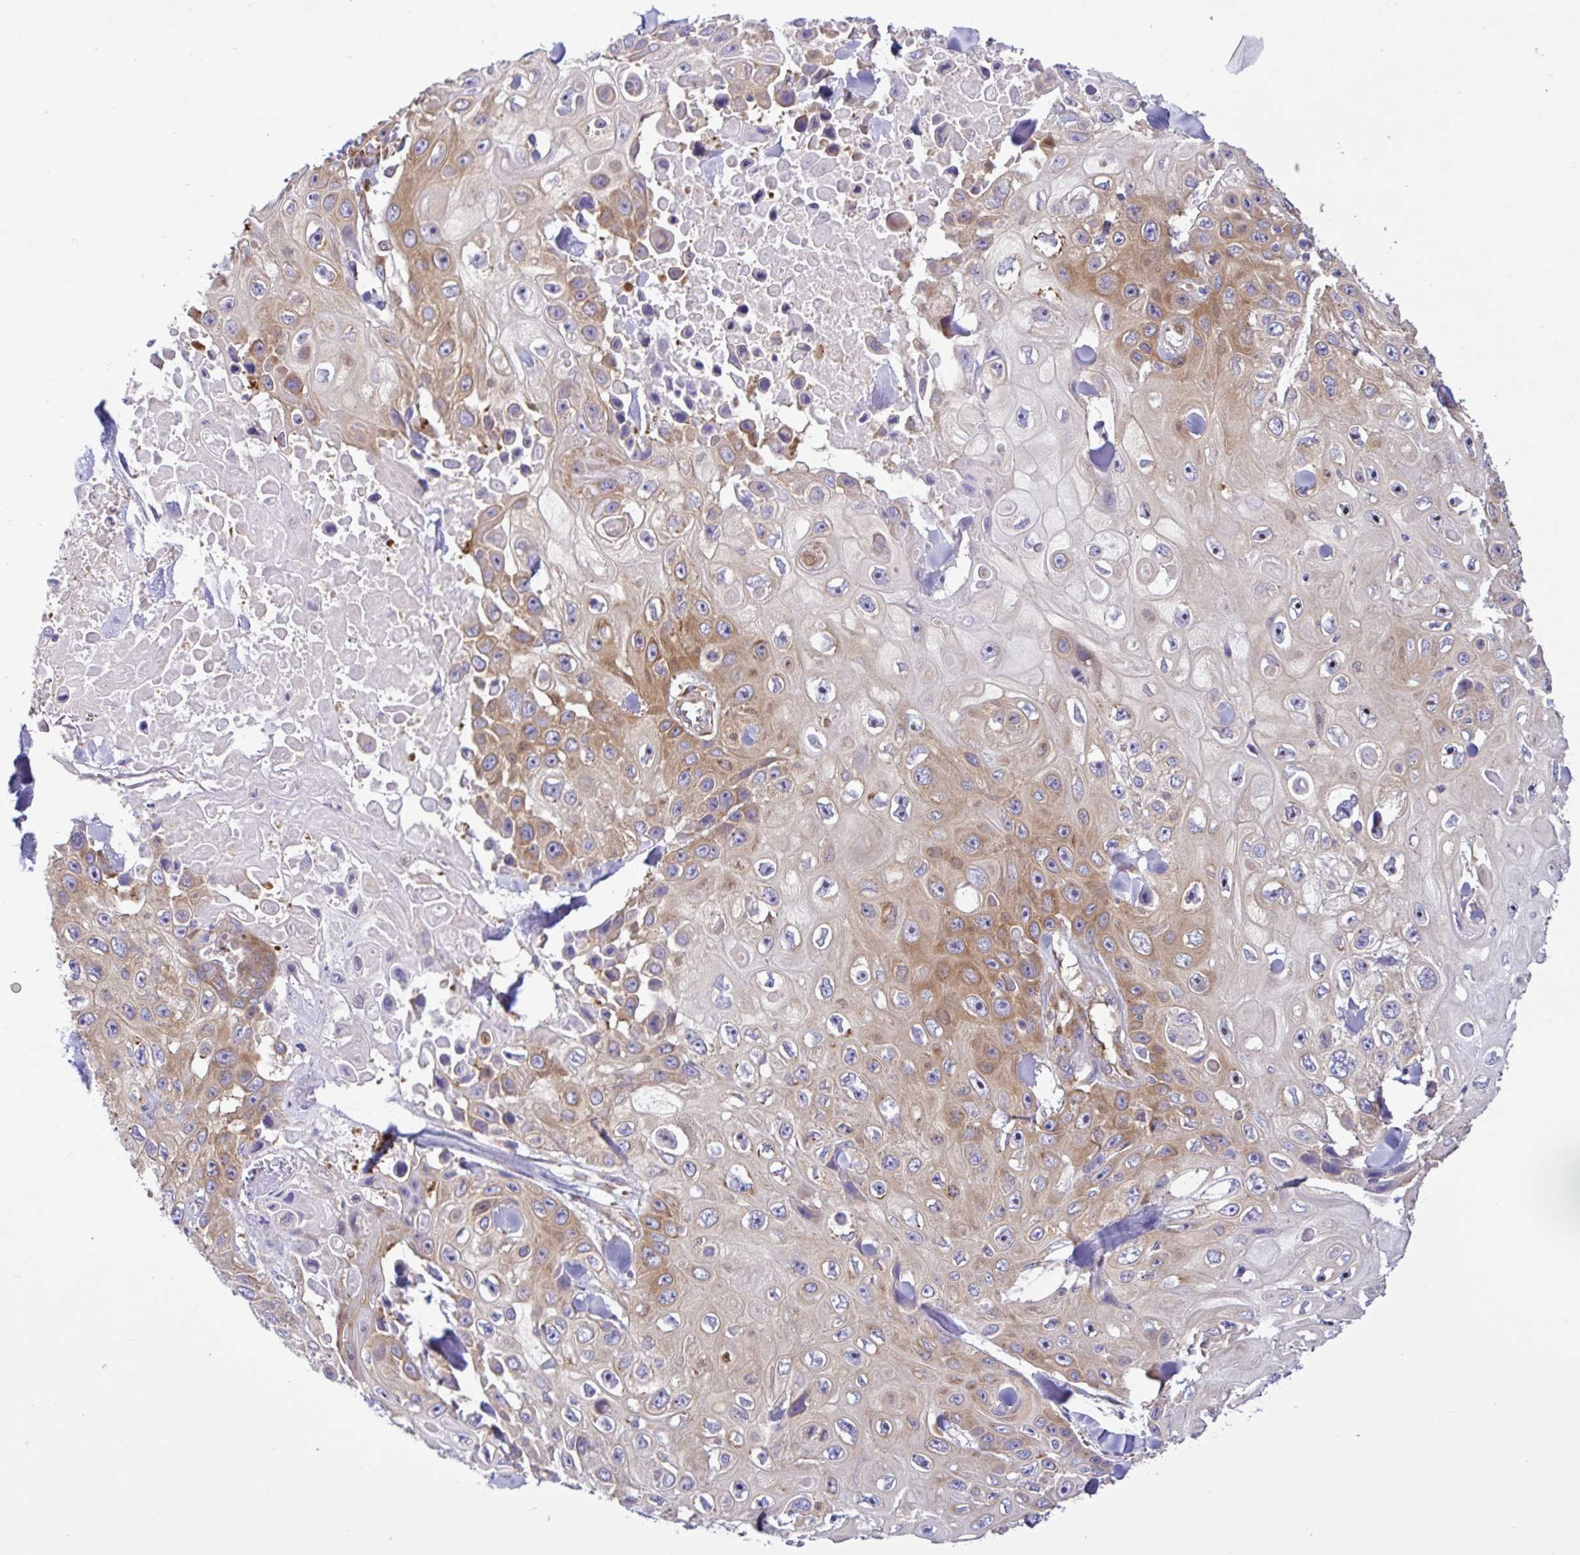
{"staining": {"intensity": "moderate", "quantity": "25%-75%", "location": "cytoplasmic/membranous"}, "tissue": "skin cancer", "cell_type": "Tumor cells", "image_type": "cancer", "snomed": [{"axis": "morphology", "description": "Squamous cell carcinoma, NOS"}, {"axis": "topography", "description": "Skin"}], "caption": "Immunohistochemistry (IHC) (DAB (3,3'-diaminobenzidine)) staining of human skin cancer (squamous cell carcinoma) shows moderate cytoplasmic/membranous protein positivity in approximately 25%-75% of tumor cells. (DAB IHC with brightfield microscopy, high magnification).", "gene": "LARS1", "patient": {"sex": "male", "age": 82}}